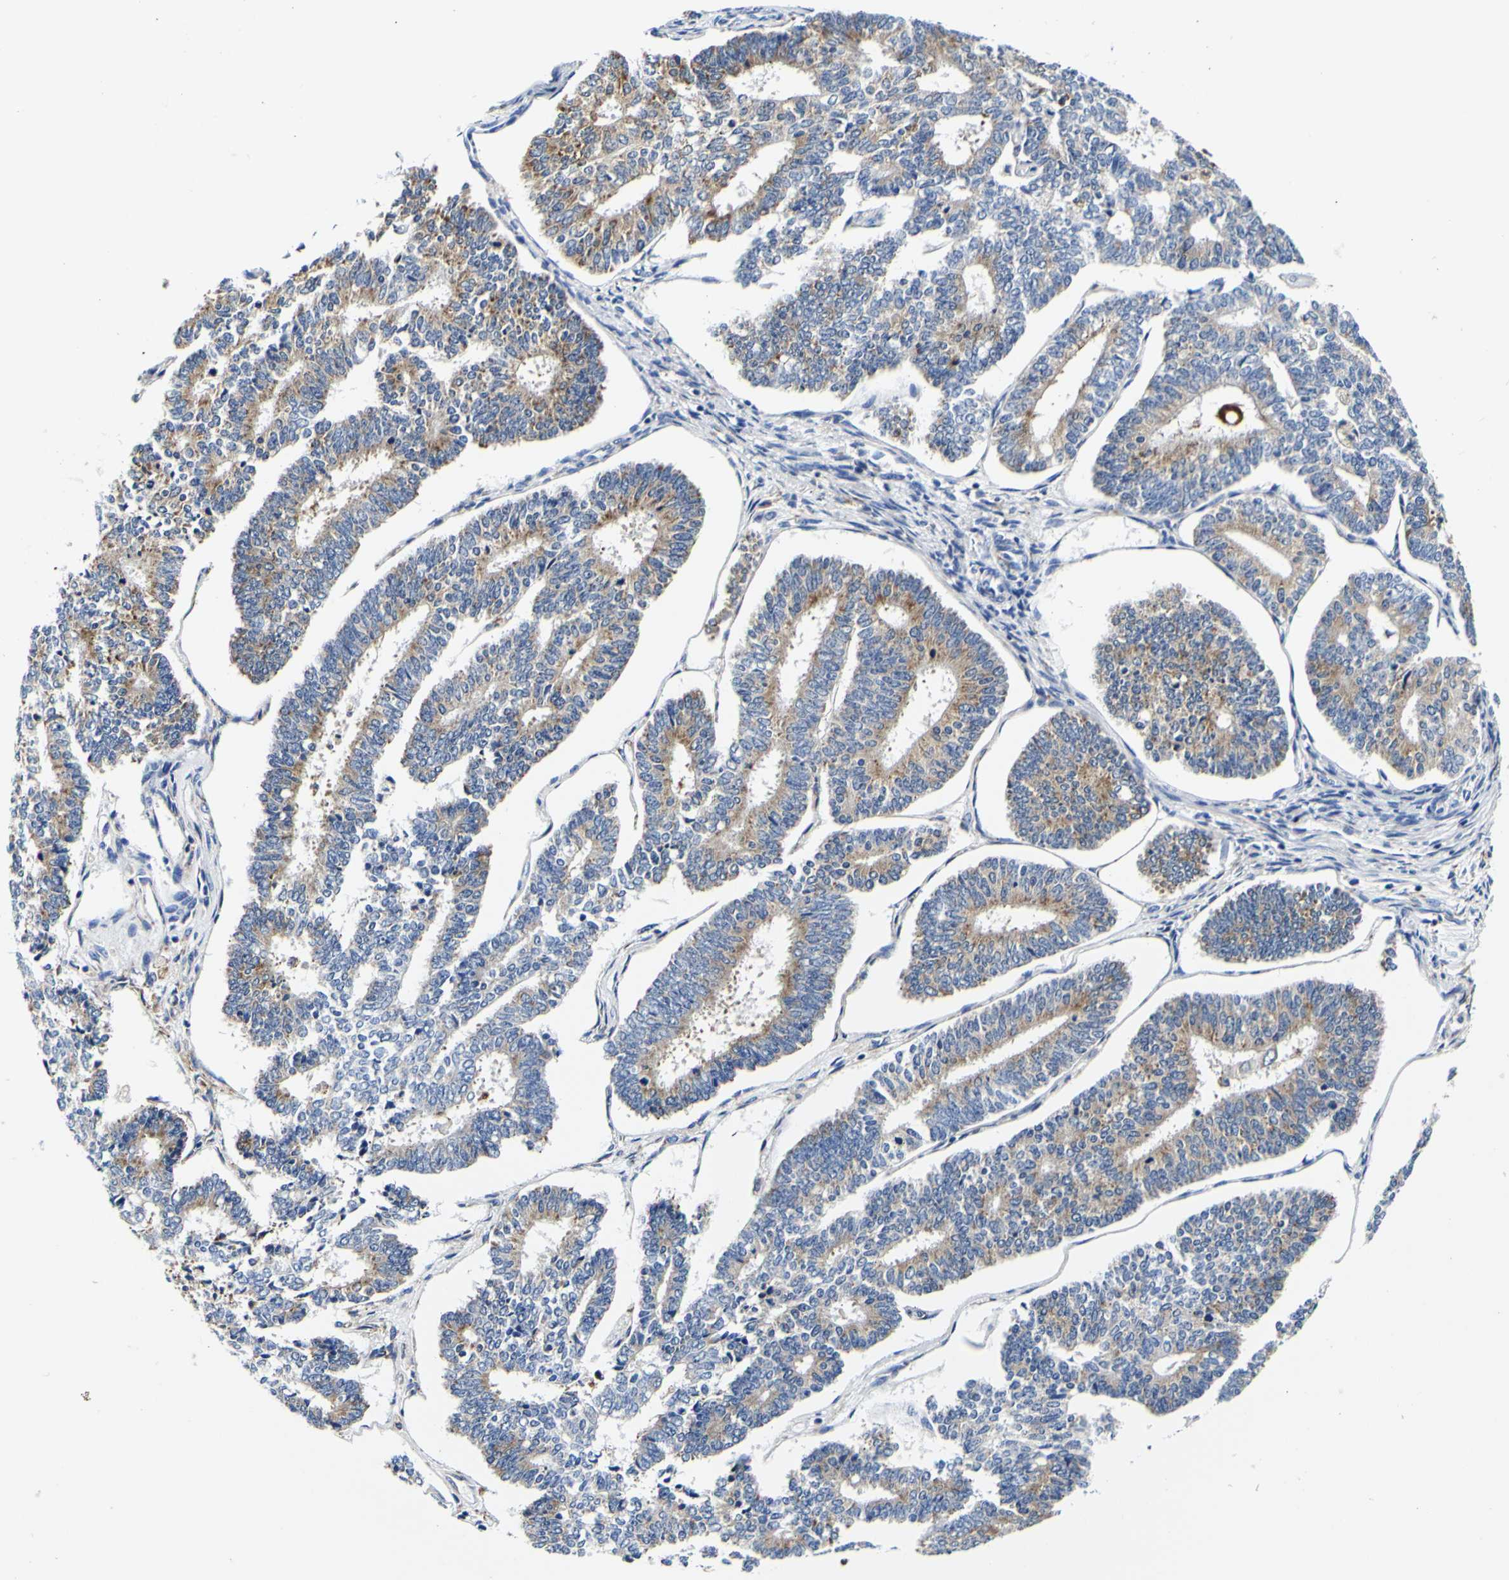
{"staining": {"intensity": "weak", "quantity": ">75%", "location": "cytoplasmic/membranous"}, "tissue": "endometrial cancer", "cell_type": "Tumor cells", "image_type": "cancer", "snomed": [{"axis": "morphology", "description": "Adenocarcinoma, NOS"}, {"axis": "topography", "description": "Endometrium"}], "caption": "Immunohistochemistry photomicrograph of neoplastic tissue: endometrial cancer stained using immunohistochemistry displays low levels of weak protein expression localized specifically in the cytoplasmic/membranous of tumor cells, appearing as a cytoplasmic/membranous brown color.", "gene": "P4HB", "patient": {"sex": "female", "age": 70}}